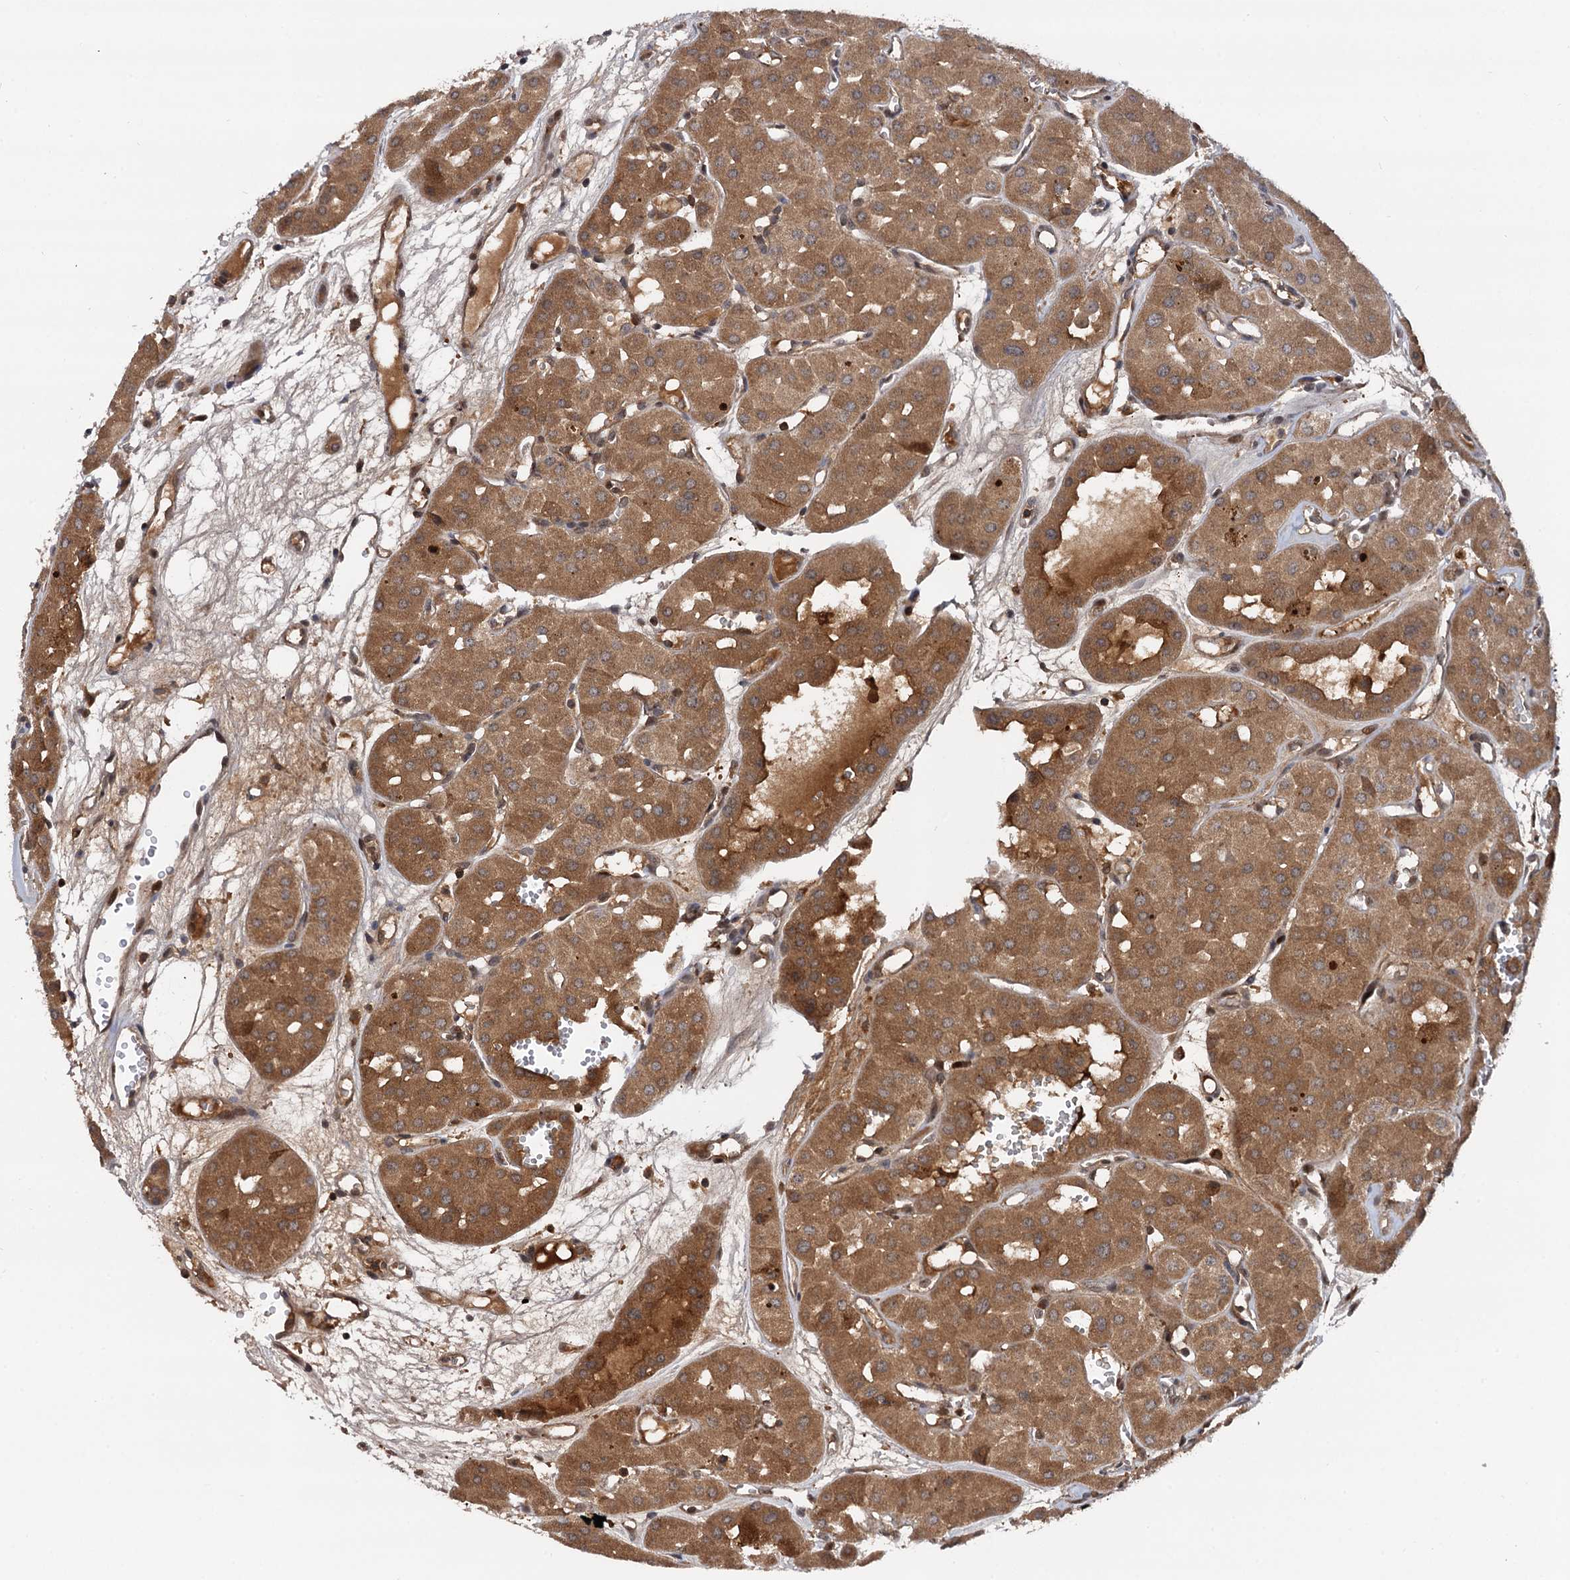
{"staining": {"intensity": "moderate", "quantity": ">75%", "location": "cytoplasmic/membranous"}, "tissue": "renal cancer", "cell_type": "Tumor cells", "image_type": "cancer", "snomed": [{"axis": "morphology", "description": "Carcinoma, NOS"}, {"axis": "topography", "description": "Kidney"}], "caption": "High-power microscopy captured an IHC image of renal cancer, revealing moderate cytoplasmic/membranous staining in approximately >75% of tumor cells. The staining was performed using DAB (3,3'-diaminobenzidine) to visualize the protein expression in brown, while the nuclei were stained in blue with hematoxylin (Magnification: 20x).", "gene": "SELENOP", "patient": {"sex": "female", "age": 75}}